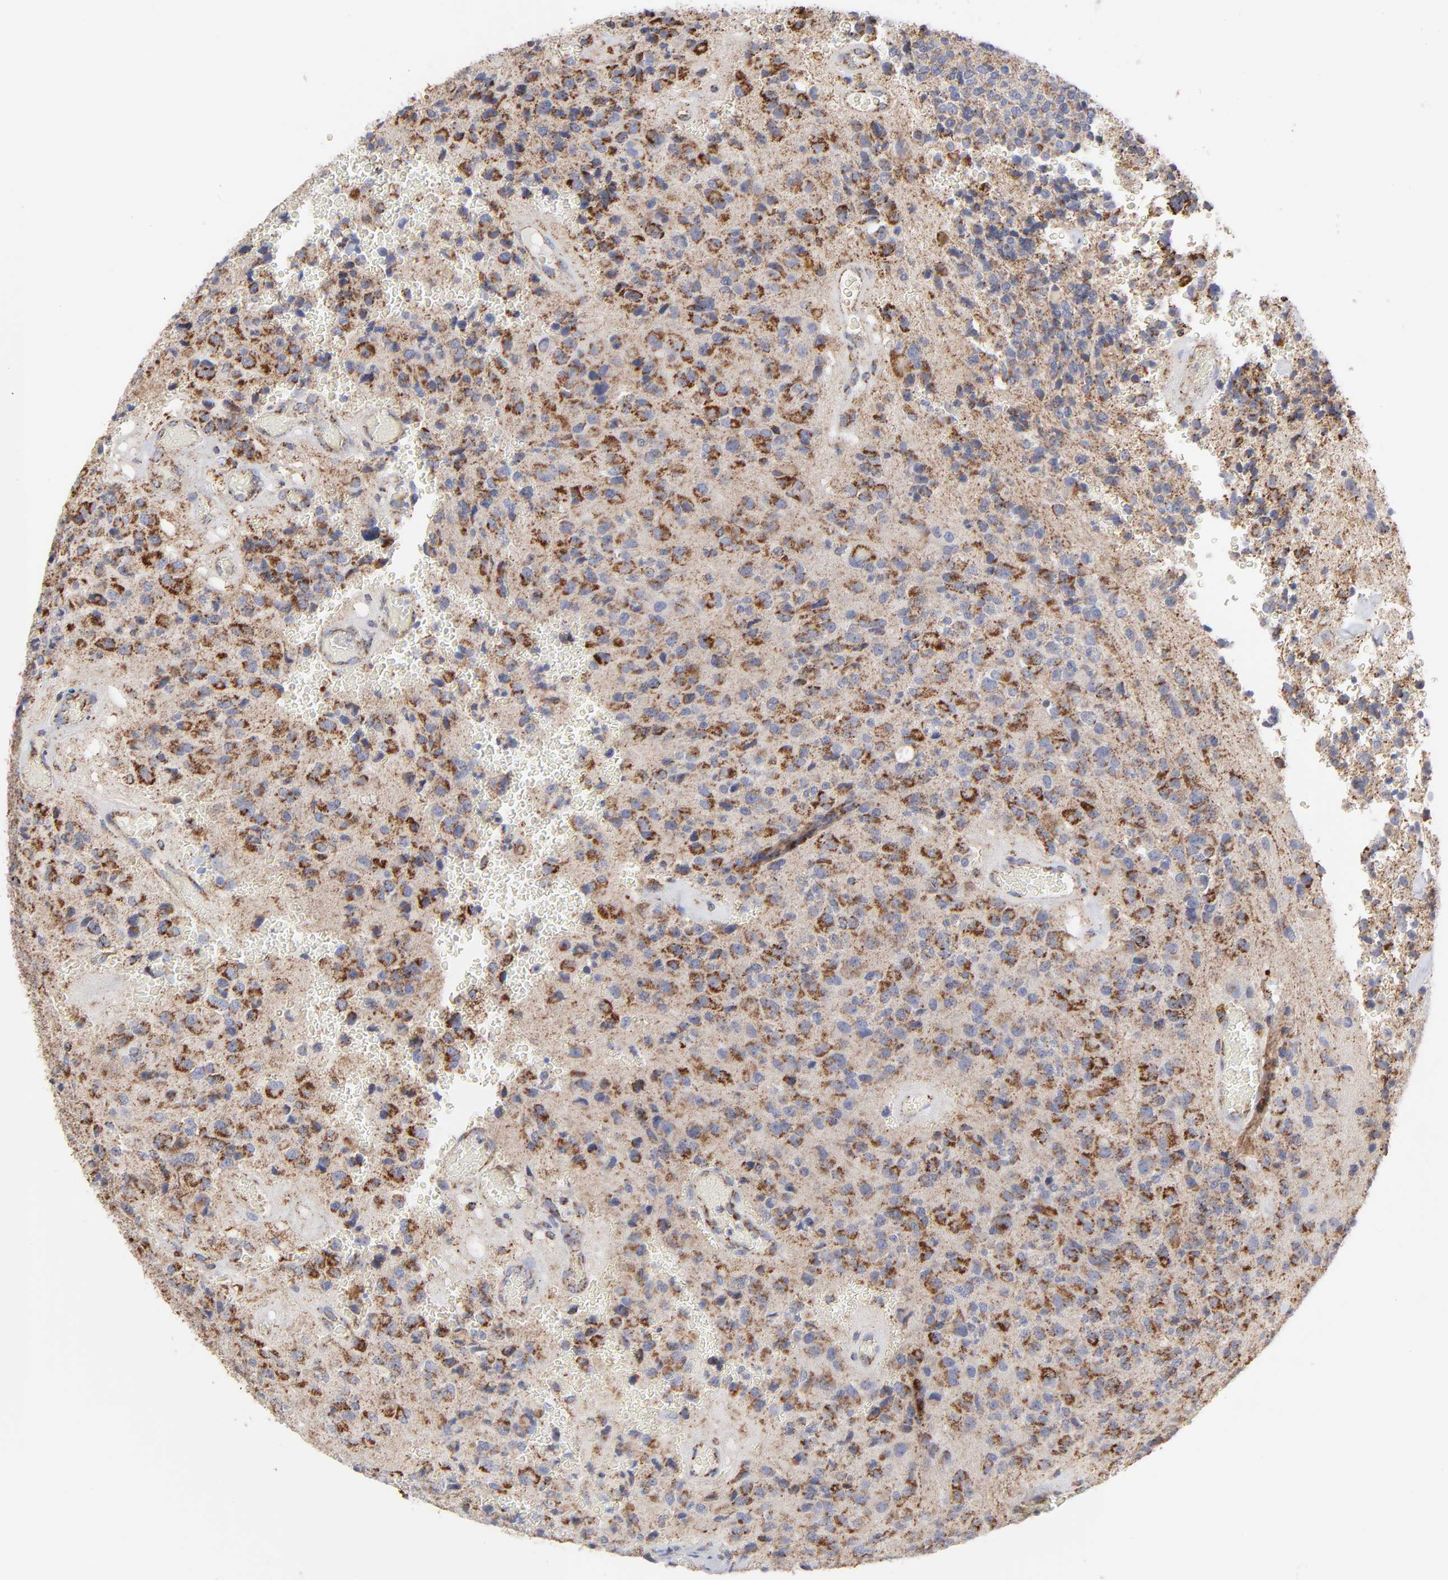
{"staining": {"intensity": "strong", "quantity": ">75%", "location": "cytoplasmic/membranous"}, "tissue": "glioma", "cell_type": "Tumor cells", "image_type": "cancer", "snomed": [{"axis": "morphology", "description": "Glioma, malignant, High grade"}, {"axis": "topography", "description": "pancreas cauda"}], "caption": "The image exhibits a brown stain indicating the presence of a protein in the cytoplasmic/membranous of tumor cells in malignant glioma (high-grade). The staining is performed using DAB brown chromogen to label protein expression. The nuclei are counter-stained blue using hematoxylin.", "gene": "ASB3", "patient": {"sex": "male", "age": 60}}